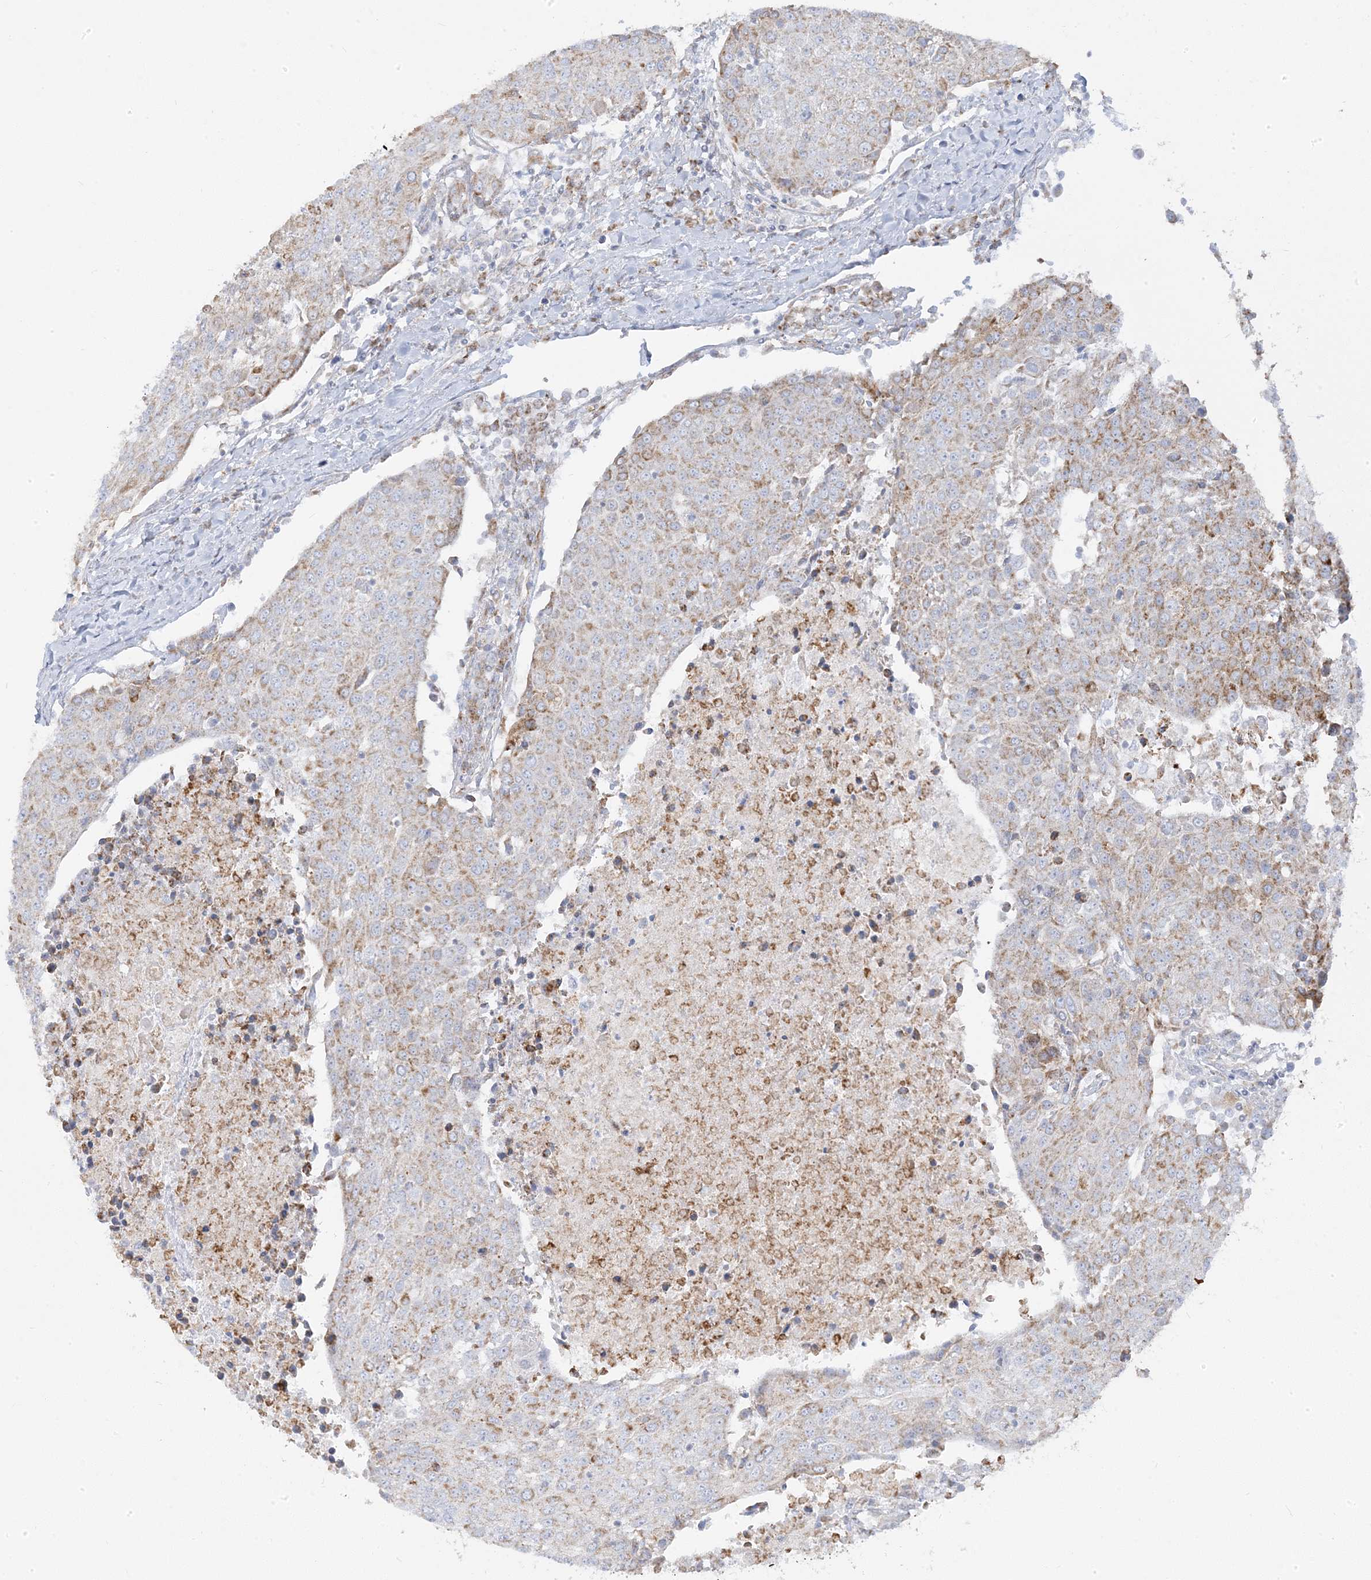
{"staining": {"intensity": "moderate", "quantity": "<25%", "location": "cytoplasmic/membranous"}, "tissue": "urothelial cancer", "cell_type": "Tumor cells", "image_type": "cancer", "snomed": [{"axis": "morphology", "description": "Urothelial carcinoma, High grade"}, {"axis": "topography", "description": "Urinary bladder"}], "caption": "Human urothelial cancer stained with a brown dye shows moderate cytoplasmic/membranous positive staining in about <25% of tumor cells.", "gene": "PCCB", "patient": {"sex": "female", "age": 85}}